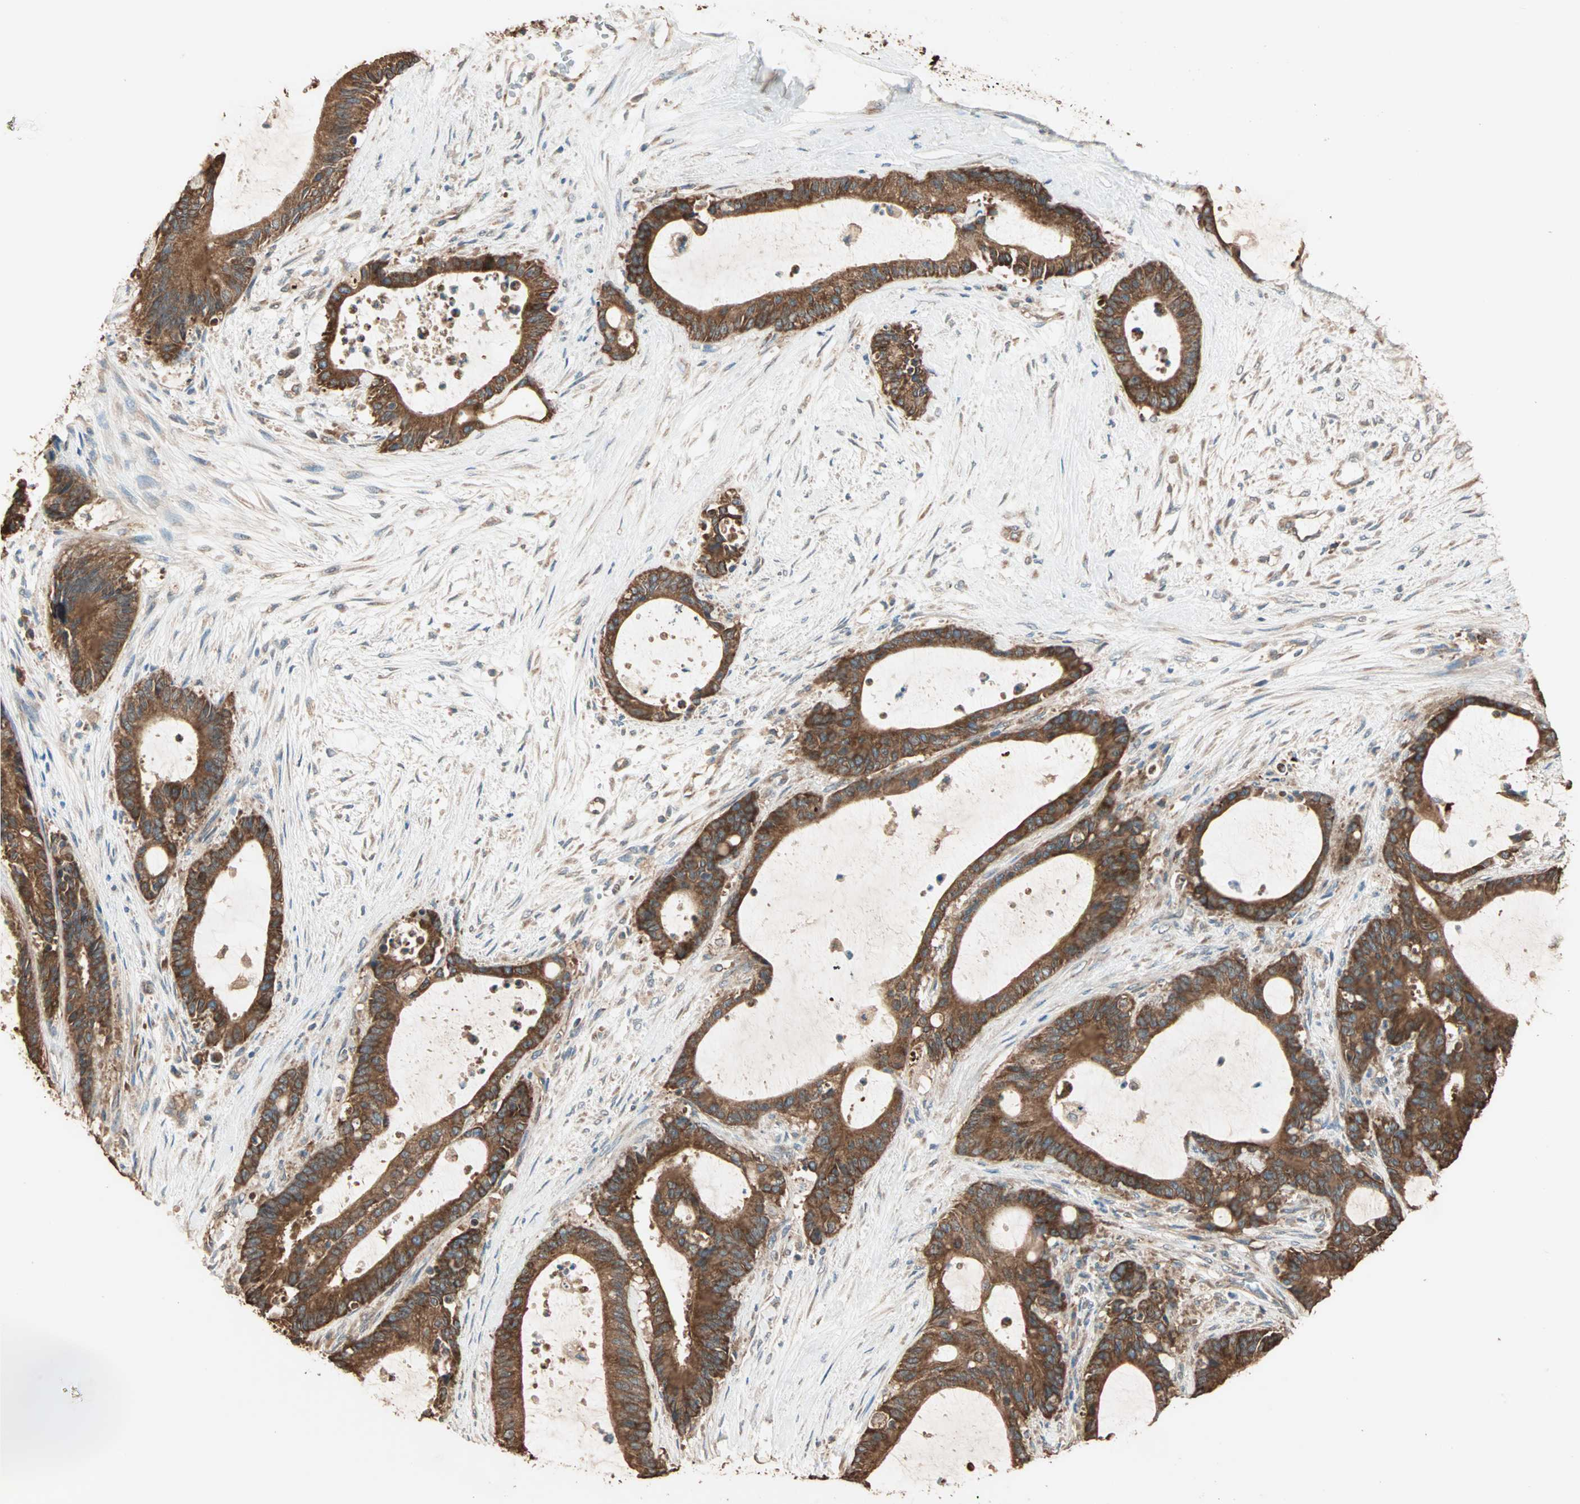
{"staining": {"intensity": "strong", "quantity": ">75%", "location": "cytoplasmic/membranous"}, "tissue": "liver cancer", "cell_type": "Tumor cells", "image_type": "cancer", "snomed": [{"axis": "morphology", "description": "Cholangiocarcinoma"}, {"axis": "topography", "description": "Liver"}], "caption": "Tumor cells demonstrate high levels of strong cytoplasmic/membranous expression in about >75% of cells in human cholangiocarcinoma (liver).", "gene": "EIF4G2", "patient": {"sex": "female", "age": 73}}